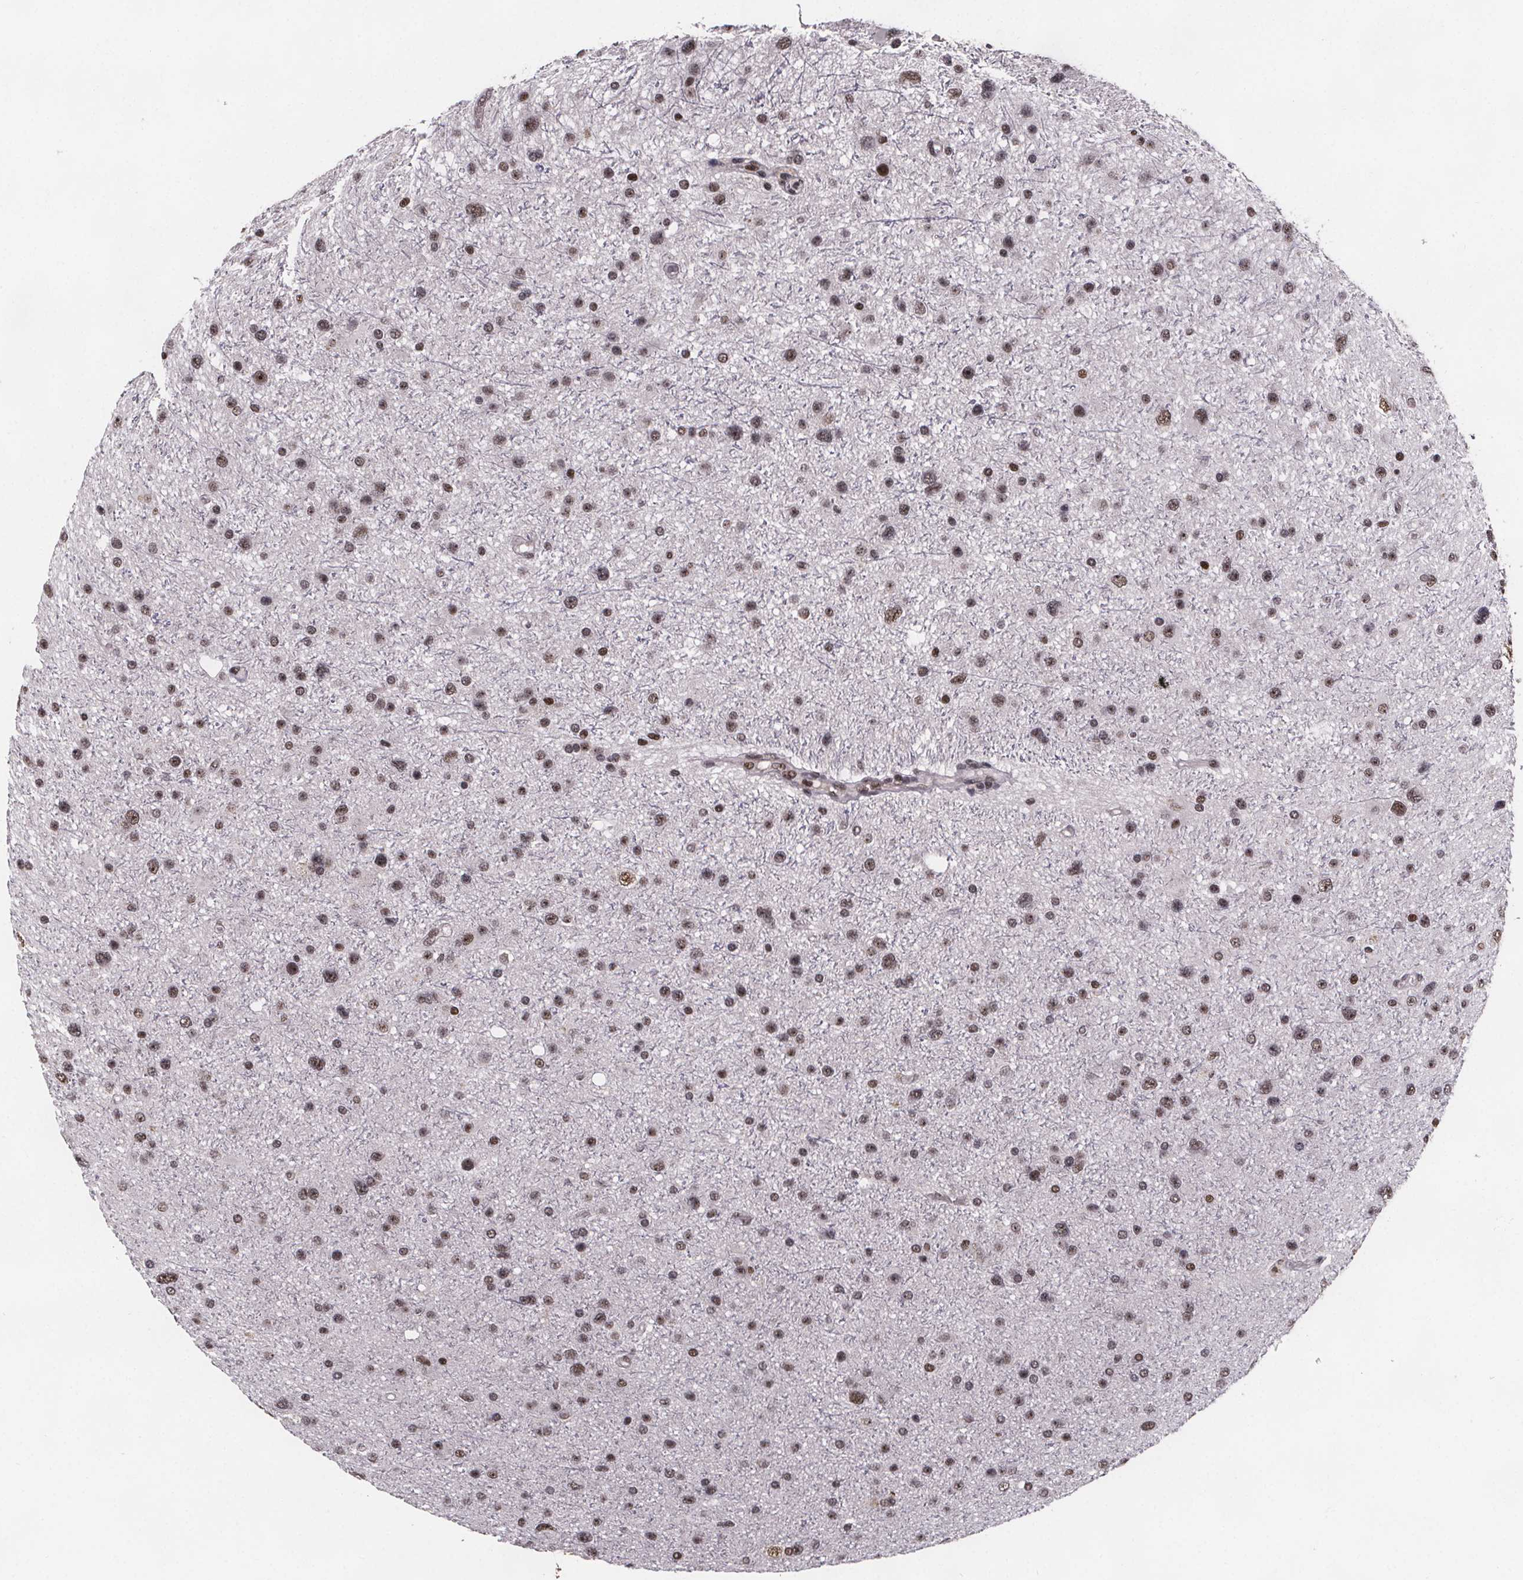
{"staining": {"intensity": "moderate", "quantity": ">75%", "location": "nuclear"}, "tissue": "glioma", "cell_type": "Tumor cells", "image_type": "cancer", "snomed": [{"axis": "morphology", "description": "Glioma, malignant, Low grade"}, {"axis": "topography", "description": "Brain"}], "caption": "IHC of glioma exhibits medium levels of moderate nuclear expression in about >75% of tumor cells.", "gene": "U2SURP", "patient": {"sex": "female", "age": 32}}